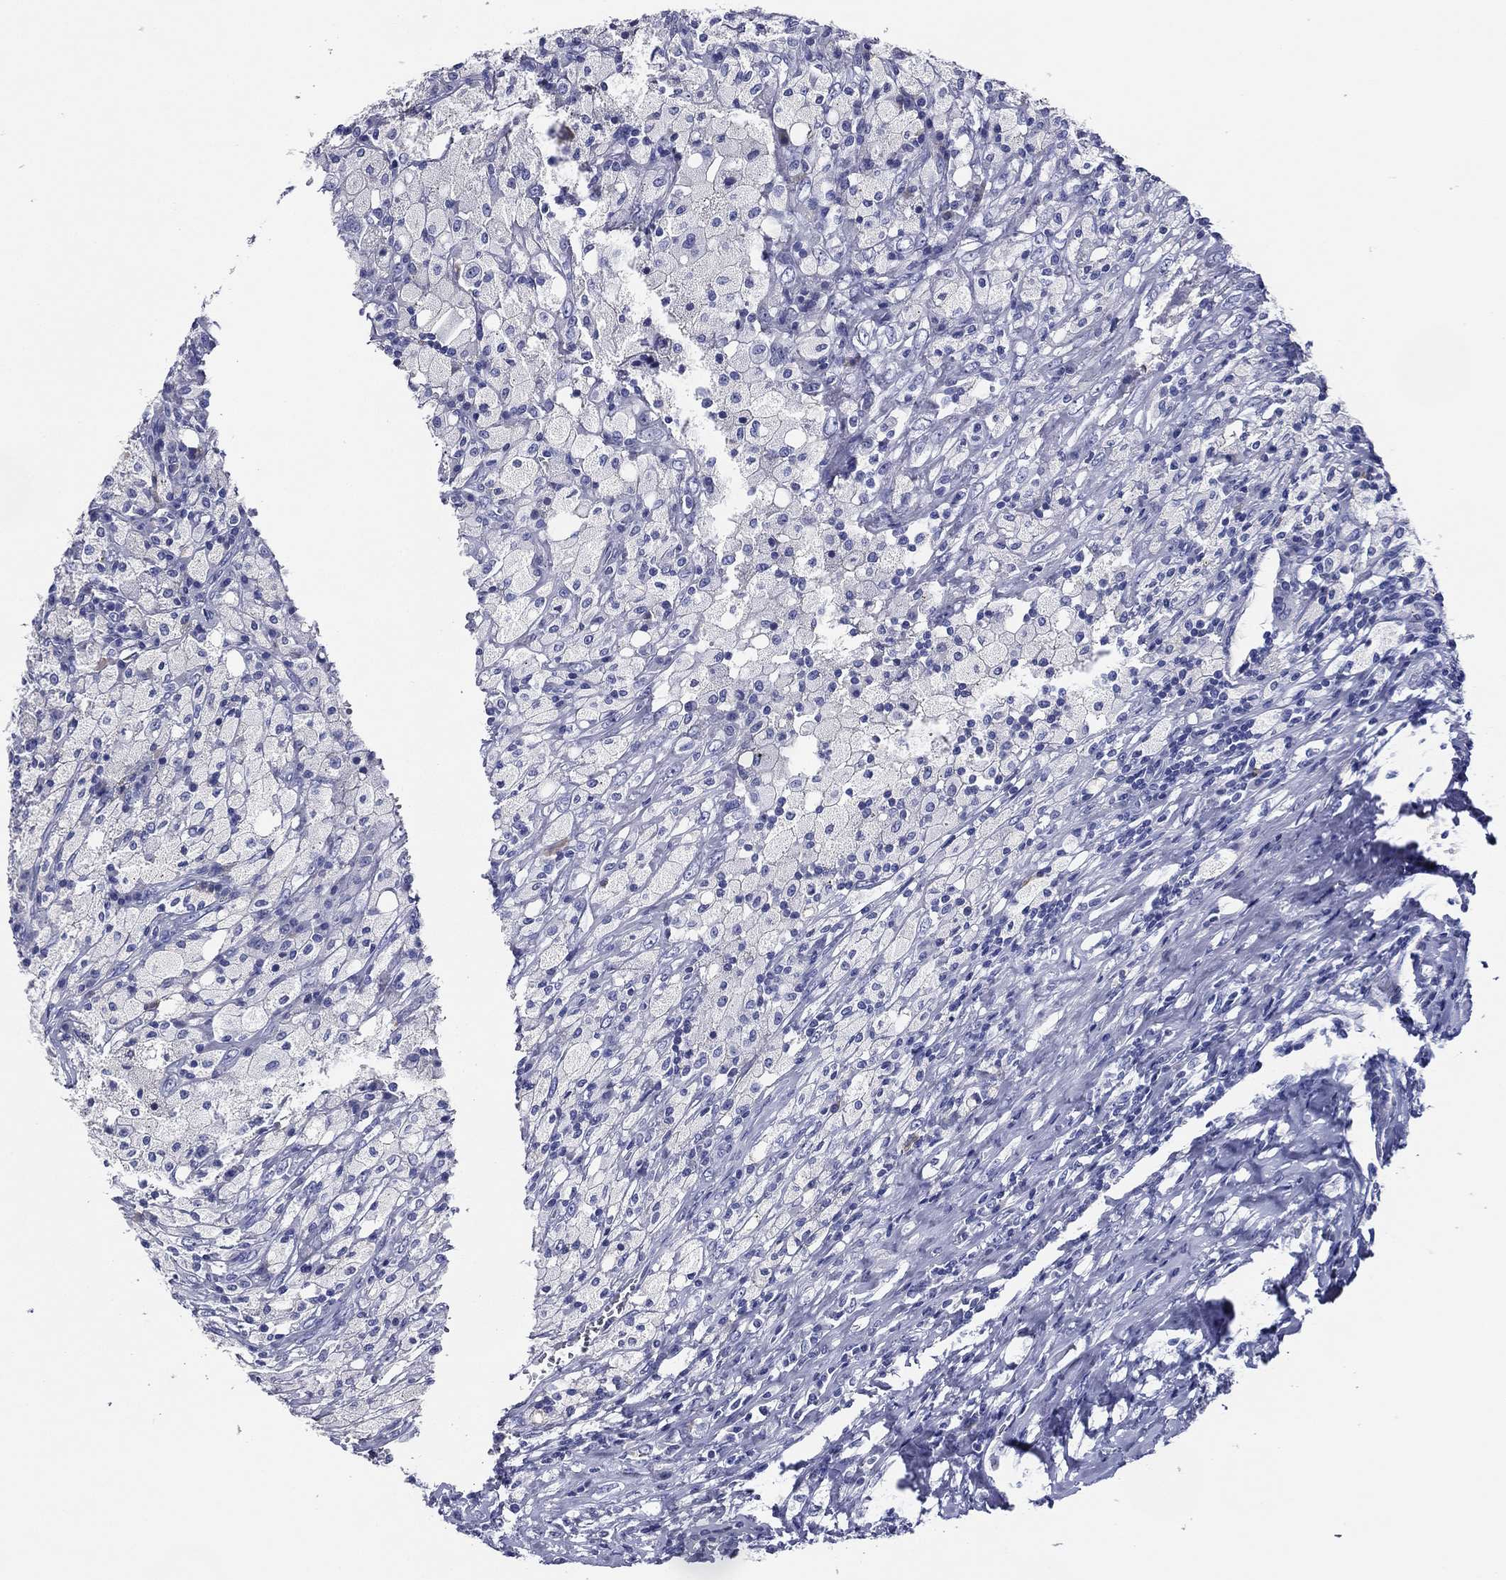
{"staining": {"intensity": "negative", "quantity": "none", "location": "none"}, "tissue": "testis cancer", "cell_type": "Tumor cells", "image_type": "cancer", "snomed": [{"axis": "morphology", "description": "Necrosis, NOS"}, {"axis": "morphology", "description": "Carcinoma, Embryonal, NOS"}, {"axis": "topography", "description": "Testis"}], "caption": "Histopathology image shows no protein staining in tumor cells of testis embryonal carcinoma tissue.", "gene": "ACE2", "patient": {"sex": "male", "age": 19}}